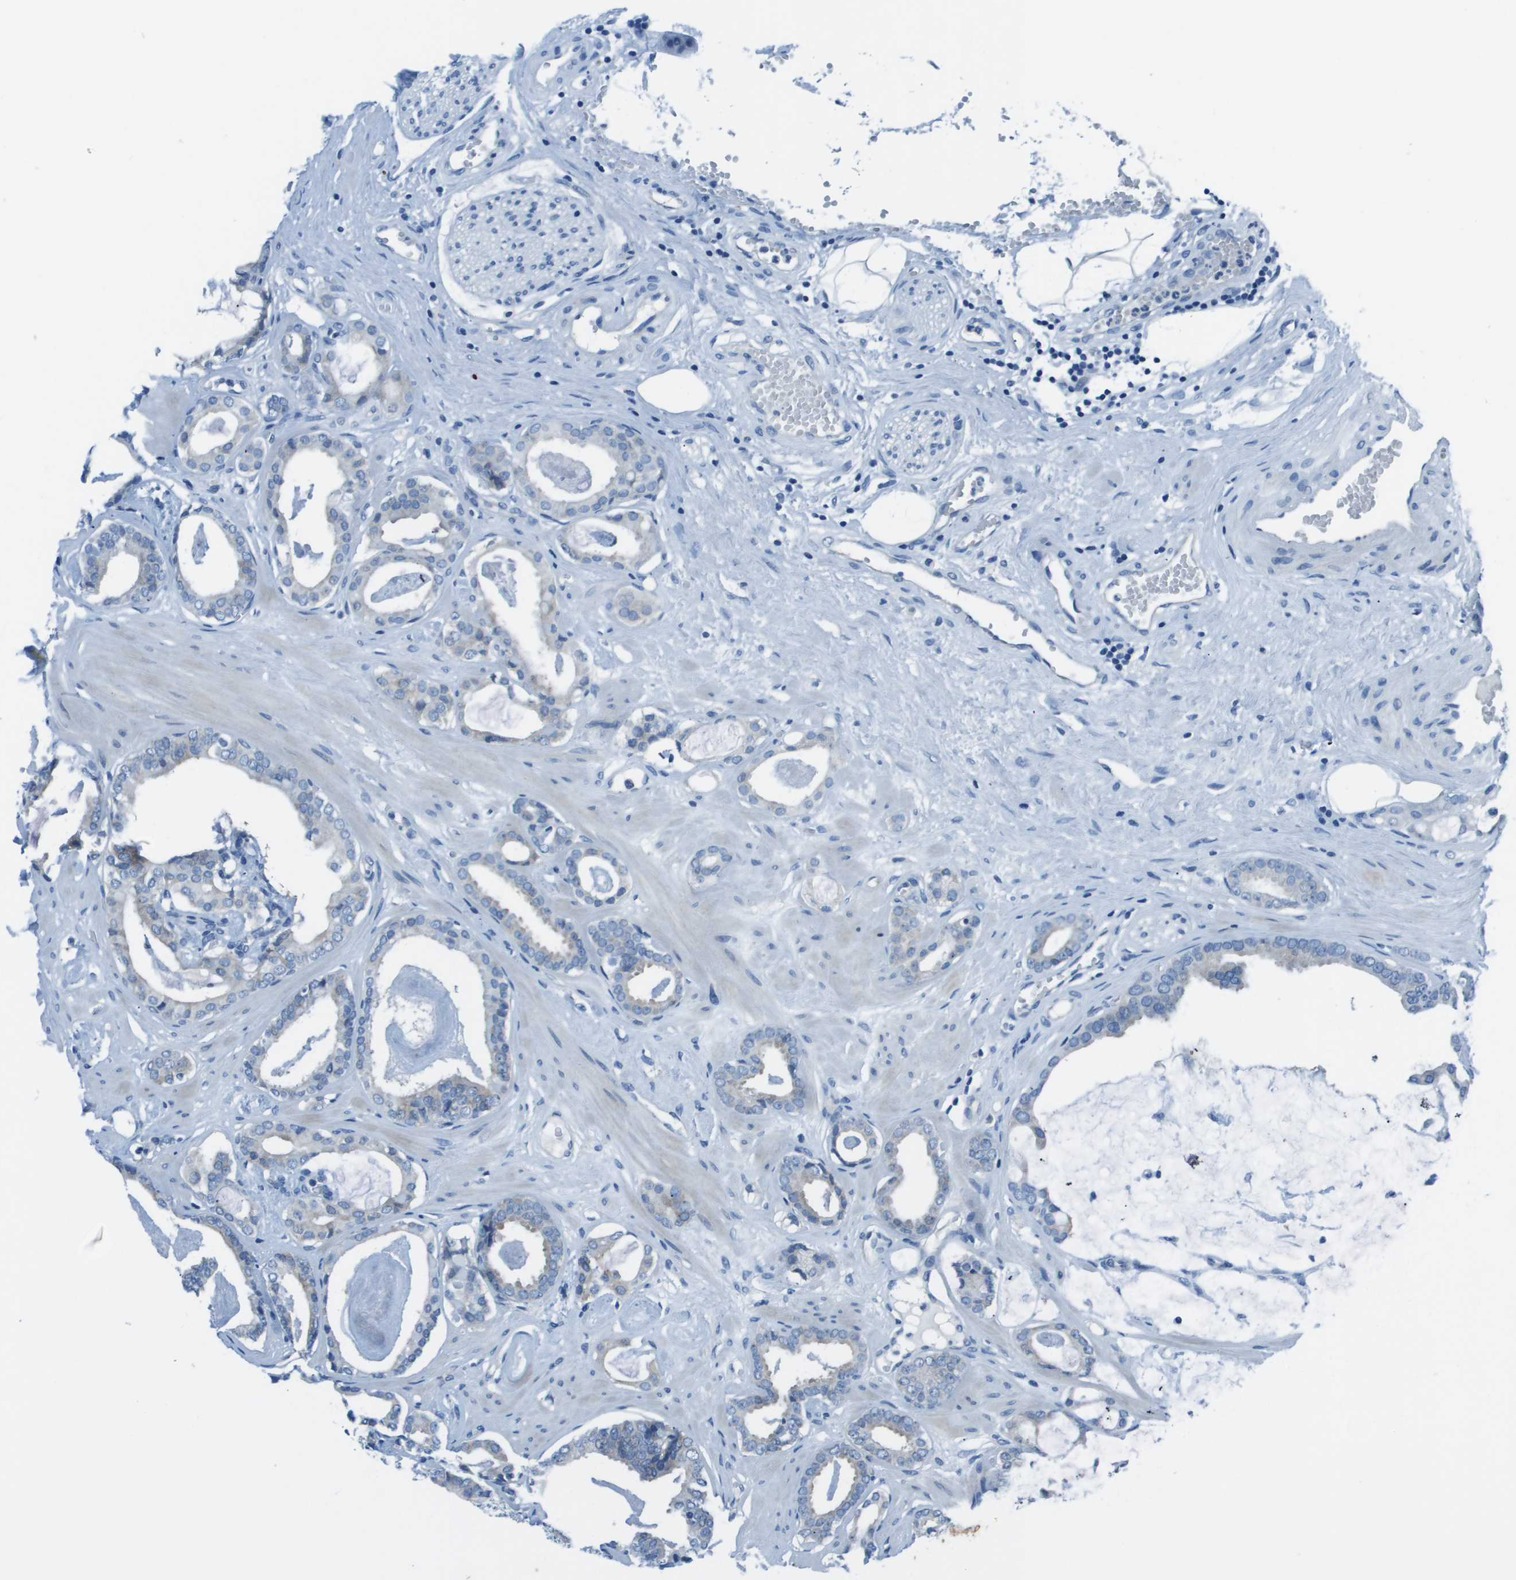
{"staining": {"intensity": "negative", "quantity": "none", "location": "none"}, "tissue": "prostate cancer", "cell_type": "Tumor cells", "image_type": "cancer", "snomed": [{"axis": "morphology", "description": "Adenocarcinoma, Low grade"}, {"axis": "topography", "description": "Prostate"}], "caption": "There is no significant staining in tumor cells of prostate cancer.", "gene": "STIP1", "patient": {"sex": "male", "age": 53}}